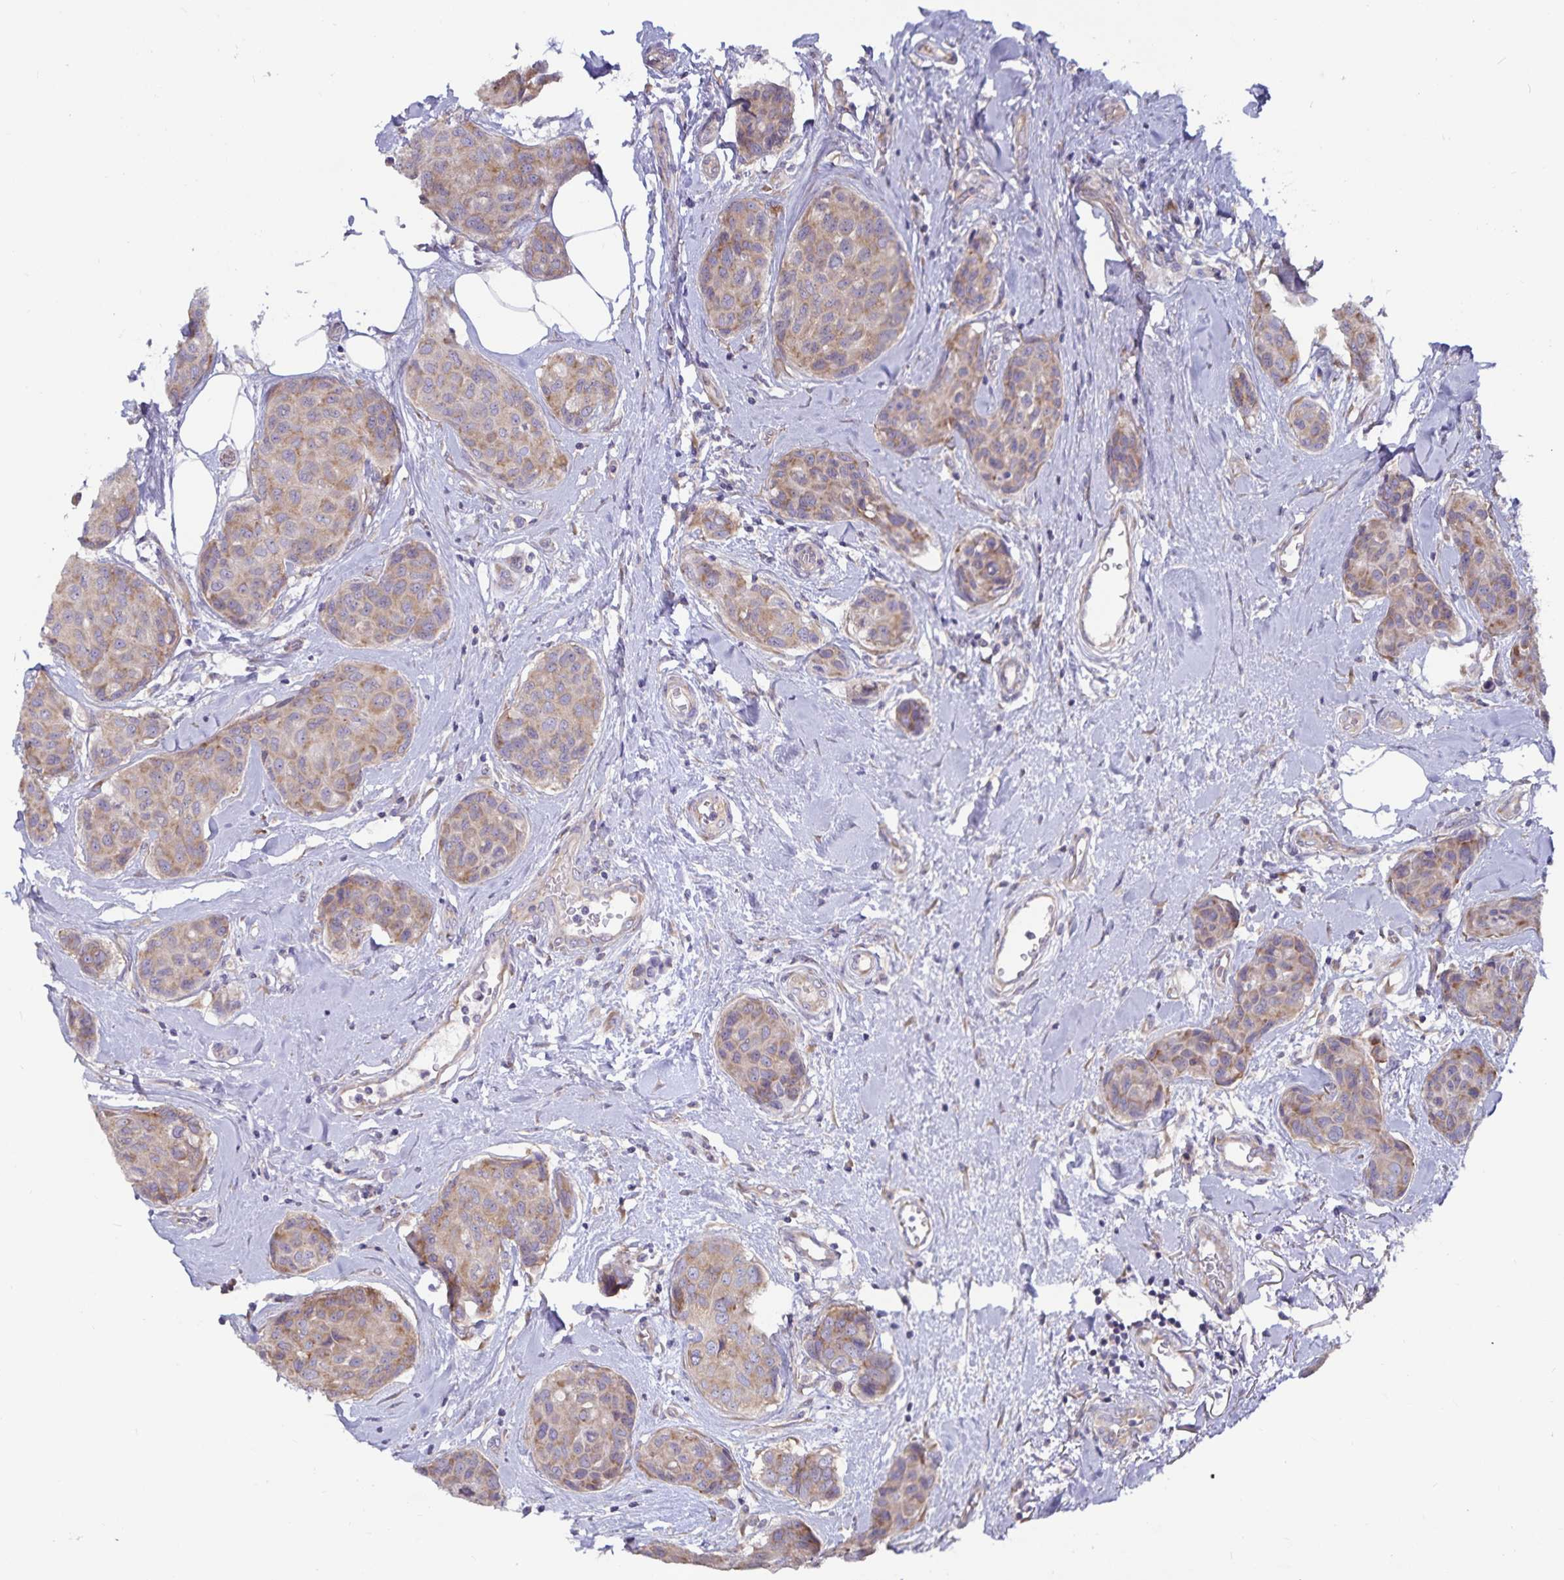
{"staining": {"intensity": "moderate", "quantity": ">75%", "location": "cytoplasmic/membranous"}, "tissue": "breast cancer", "cell_type": "Tumor cells", "image_type": "cancer", "snomed": [{"axis": "morphology", "description": "Duct carcinoma"}, {"axis": "topography", "description": "Breast"}], "caption": "Tumor cells display medium levels of moderate cytoplasmic/membranous expression in approximately >75% of cells in infiltrating ductal carcinoma (breast).", "gene": "FAM120A", "patient": {"sex": "female", "age": 80}}